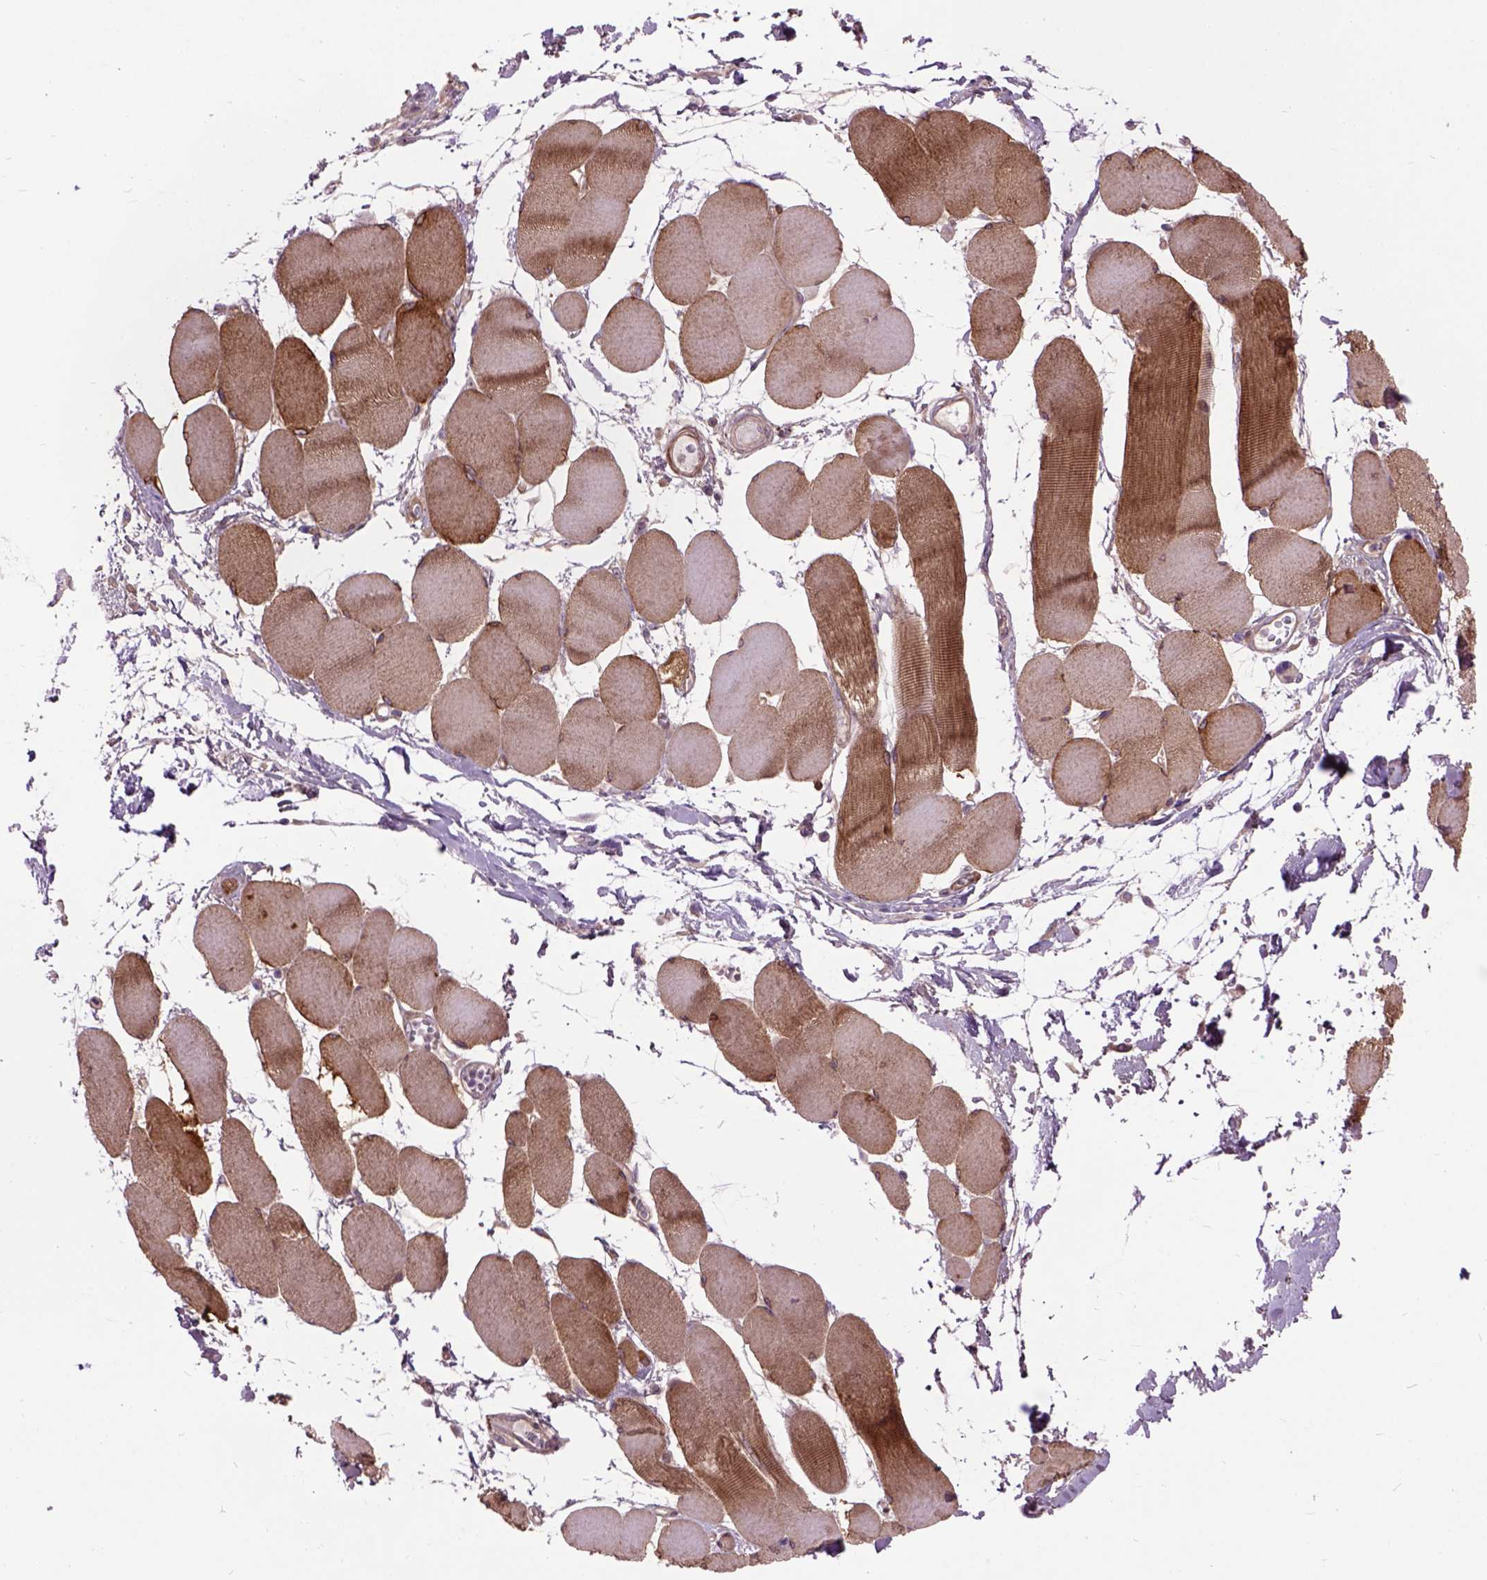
{"staining": {"intensity": "strong", "quantity": "25%-75%", "location": "cytoplasmic/membranous"}, "tissue": "skeletal muscle", "cell_type": "Myocytes", "image_type": "normal", "snomed": [{"axis": "morphology", "description": "Normal tissue, NOS"}, {"axis": "topography", "description": "Skeletal muscle"}], "caption": "Immunohistochemistry histopathology image of unremarkable human skeletal muscle stained for a protein (brown), which displays high levels of strong cytoplasmic/membranous expression in about 25%-75% of myocytes.", "gene": "MAPT", "patient": {"sex": "female", "age": 75}}